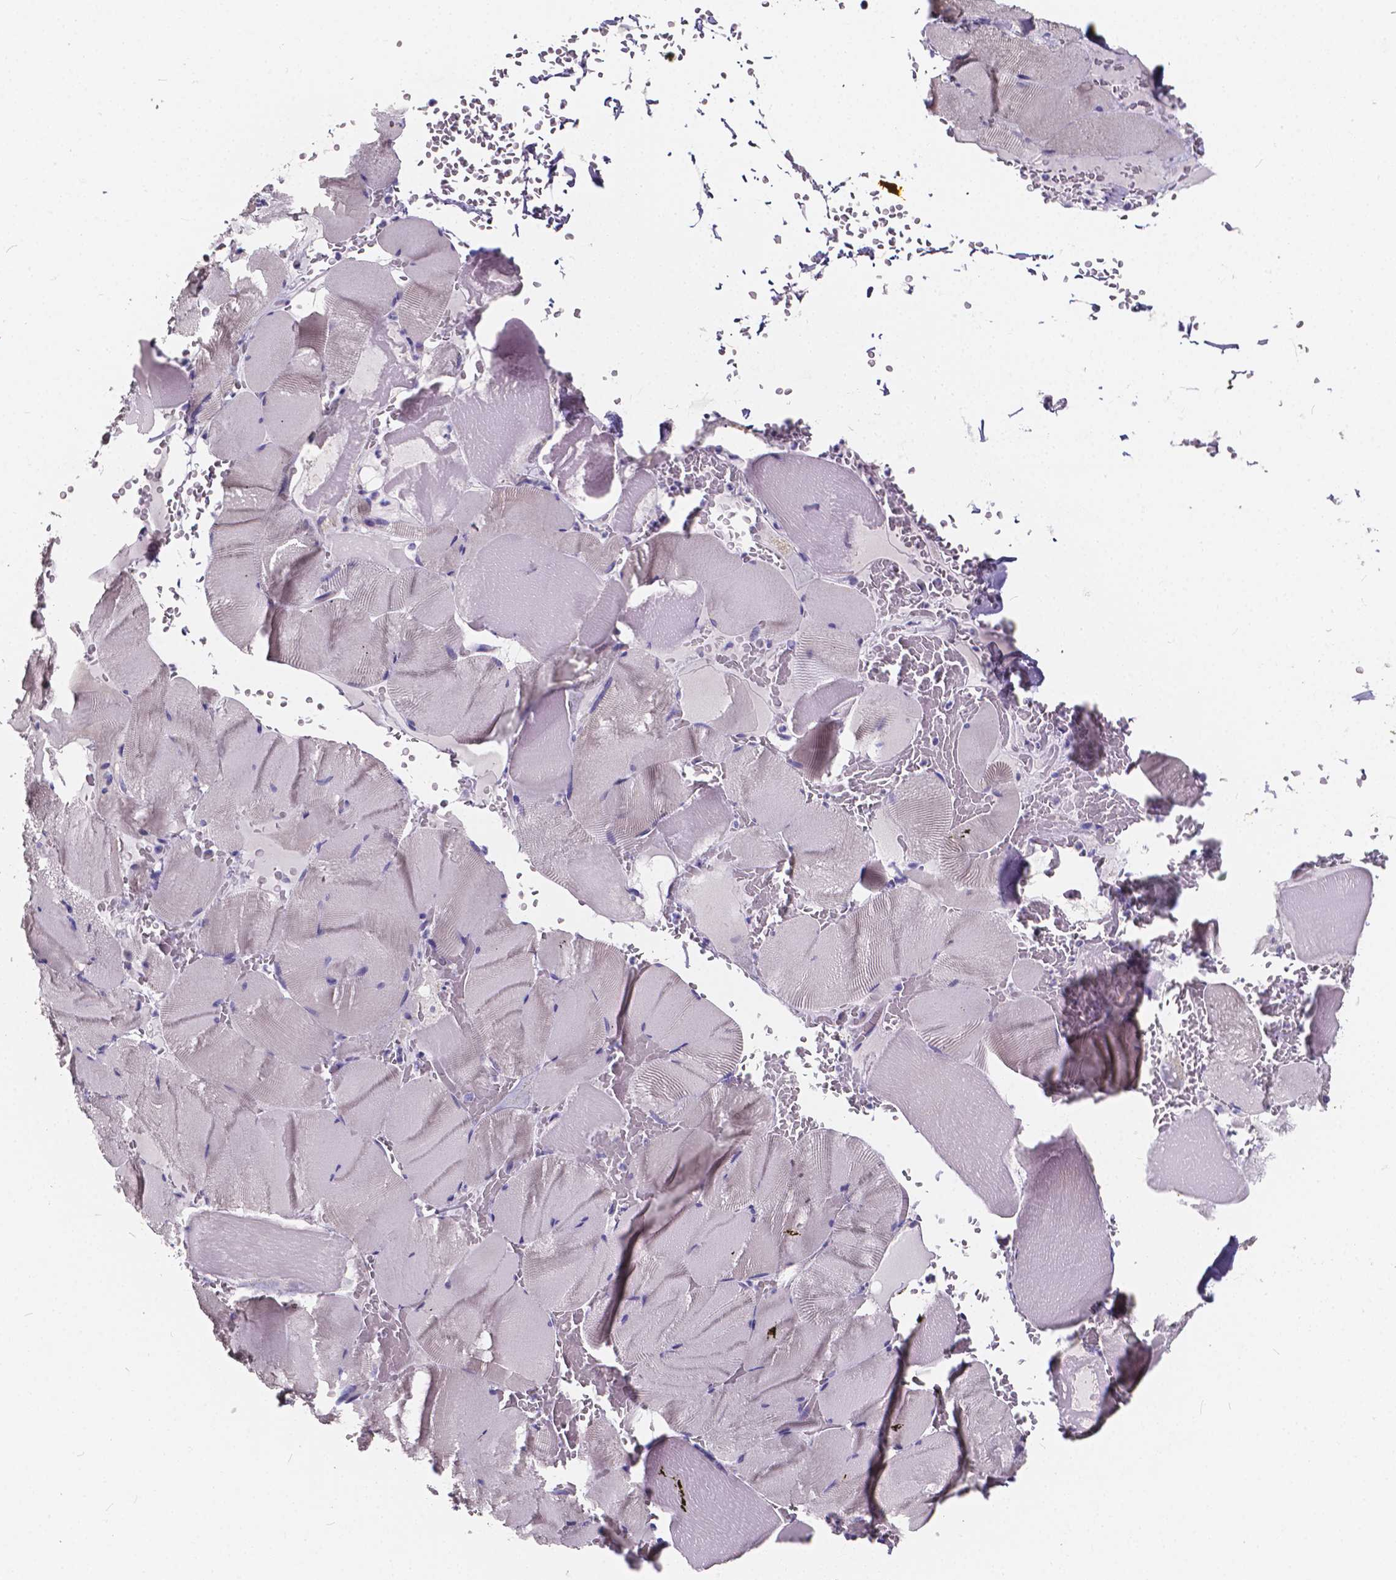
{"staining": {"intensity": "negative", "quantity": "none", "location": "none"}, "tissue": "skeletal muscle", "cell_type": "Myocytes", "image_type": "normal", "snomed": [{"axis": "morphology", "description": "Normal tissue, NOS"}, {"axis": "topography", "description": "Skeletal muscle"}], "caption": "High magnification brightfield microscopy of unremarkable skeletal muscle stained with DAB (brown) and counterstained with hematoxylin (blue): myocytes show no significant staining.", "gene": "SPEF2", "patient": {"sex": "male", "age": 56}}